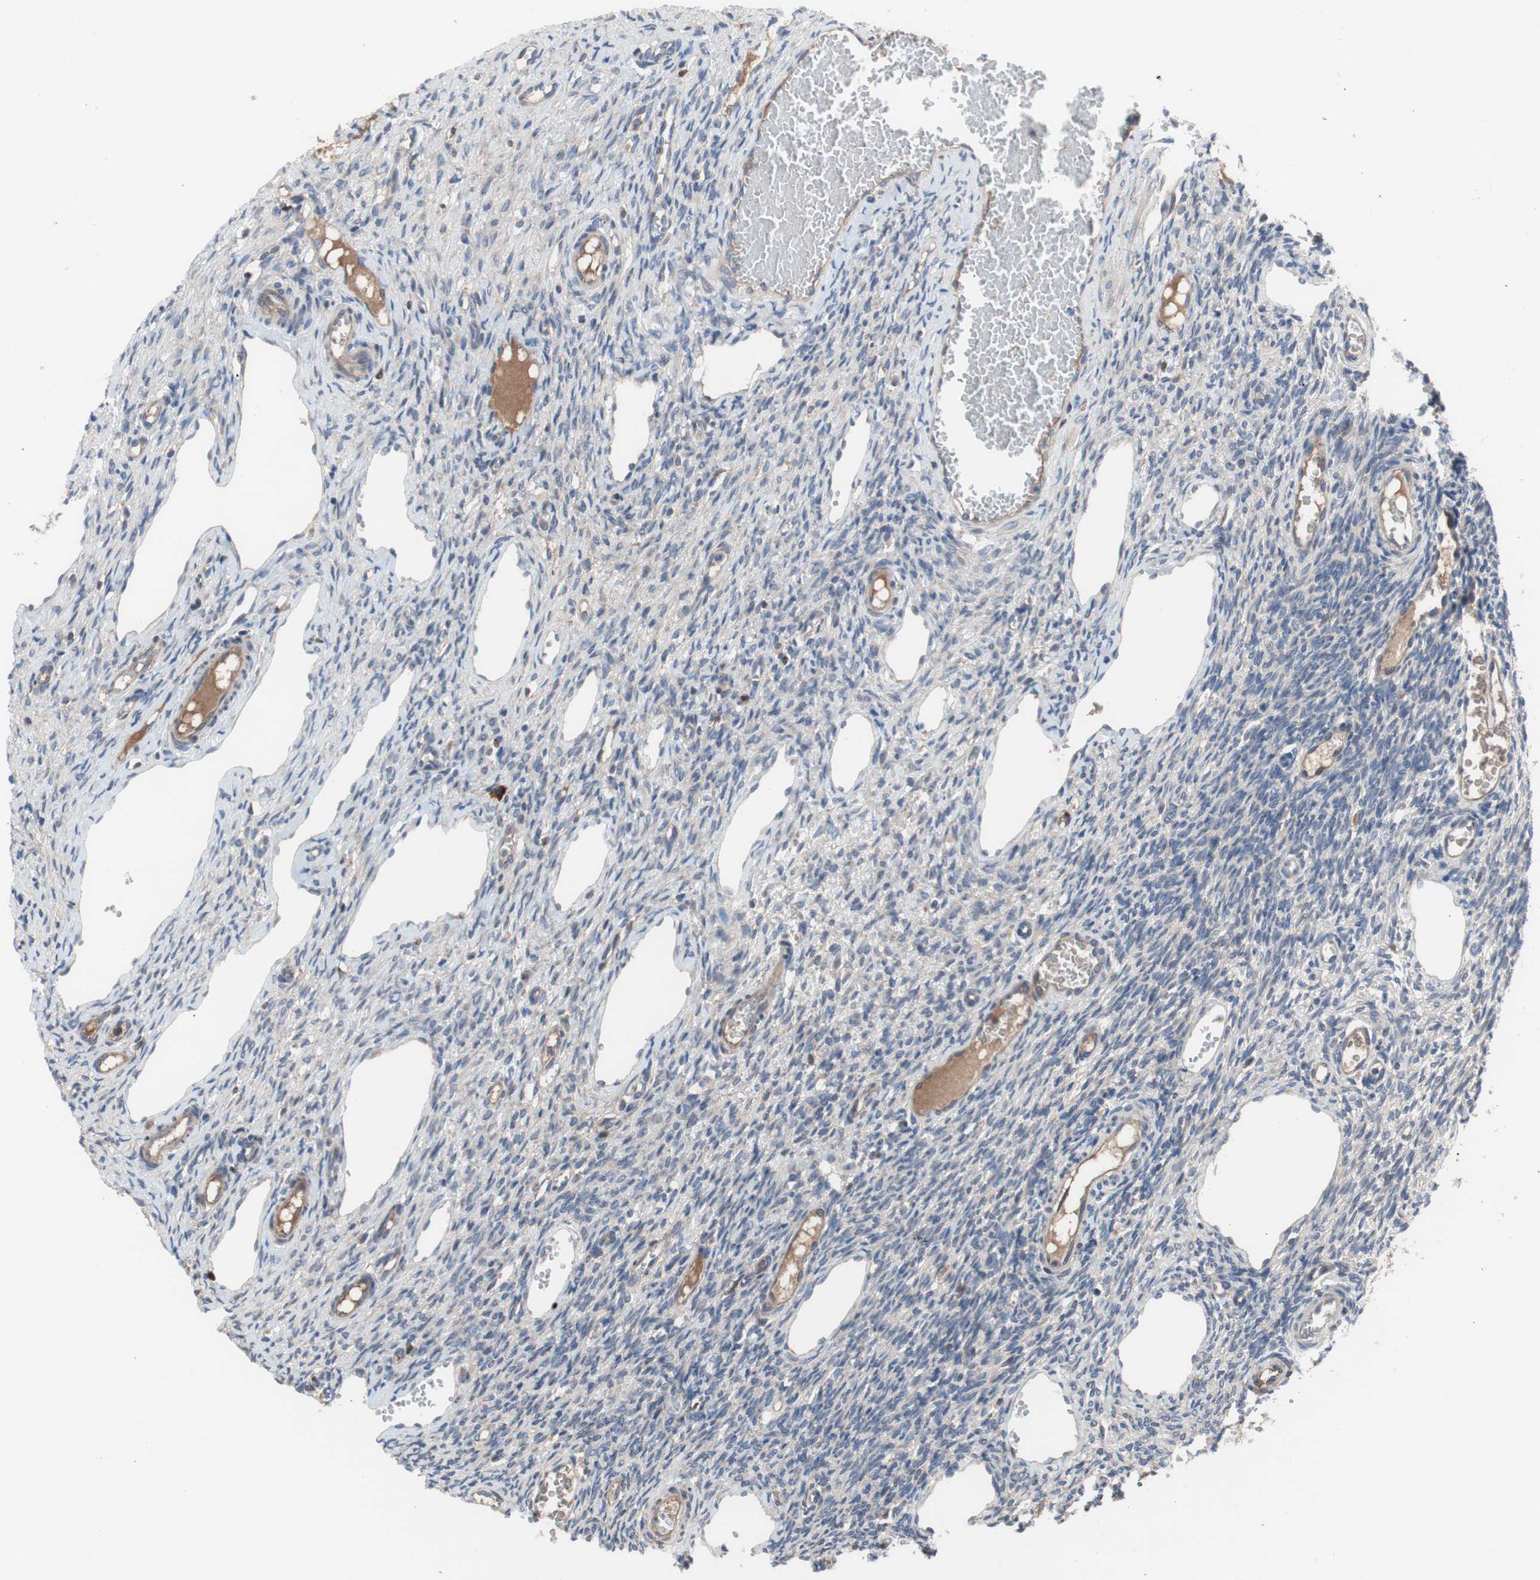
{"staining": {"intensity": "negative", "quantity": "none", "location": "none"}, "tissue": "ovary", "cell_type": "Ovarian stroma cells", "image_type": "normal", "snomed": [{"axis": "morphology", "description": "Normal tissue, NOS"}, {"axis": "topography", "description": "Ovary"}], "caption": "IHC histopathology image of normal ovary: ovary stained with DAB demonstrates no significant protein positivity in ovarian stroma cells. Brightfield microscopy of immunohistochemistry (IHC) stained with DAB (brown) and hematoxylin (blue), captured at high magnification.", "gene": "KANSL1", "patient": {"sex": "female", "age": 33}}